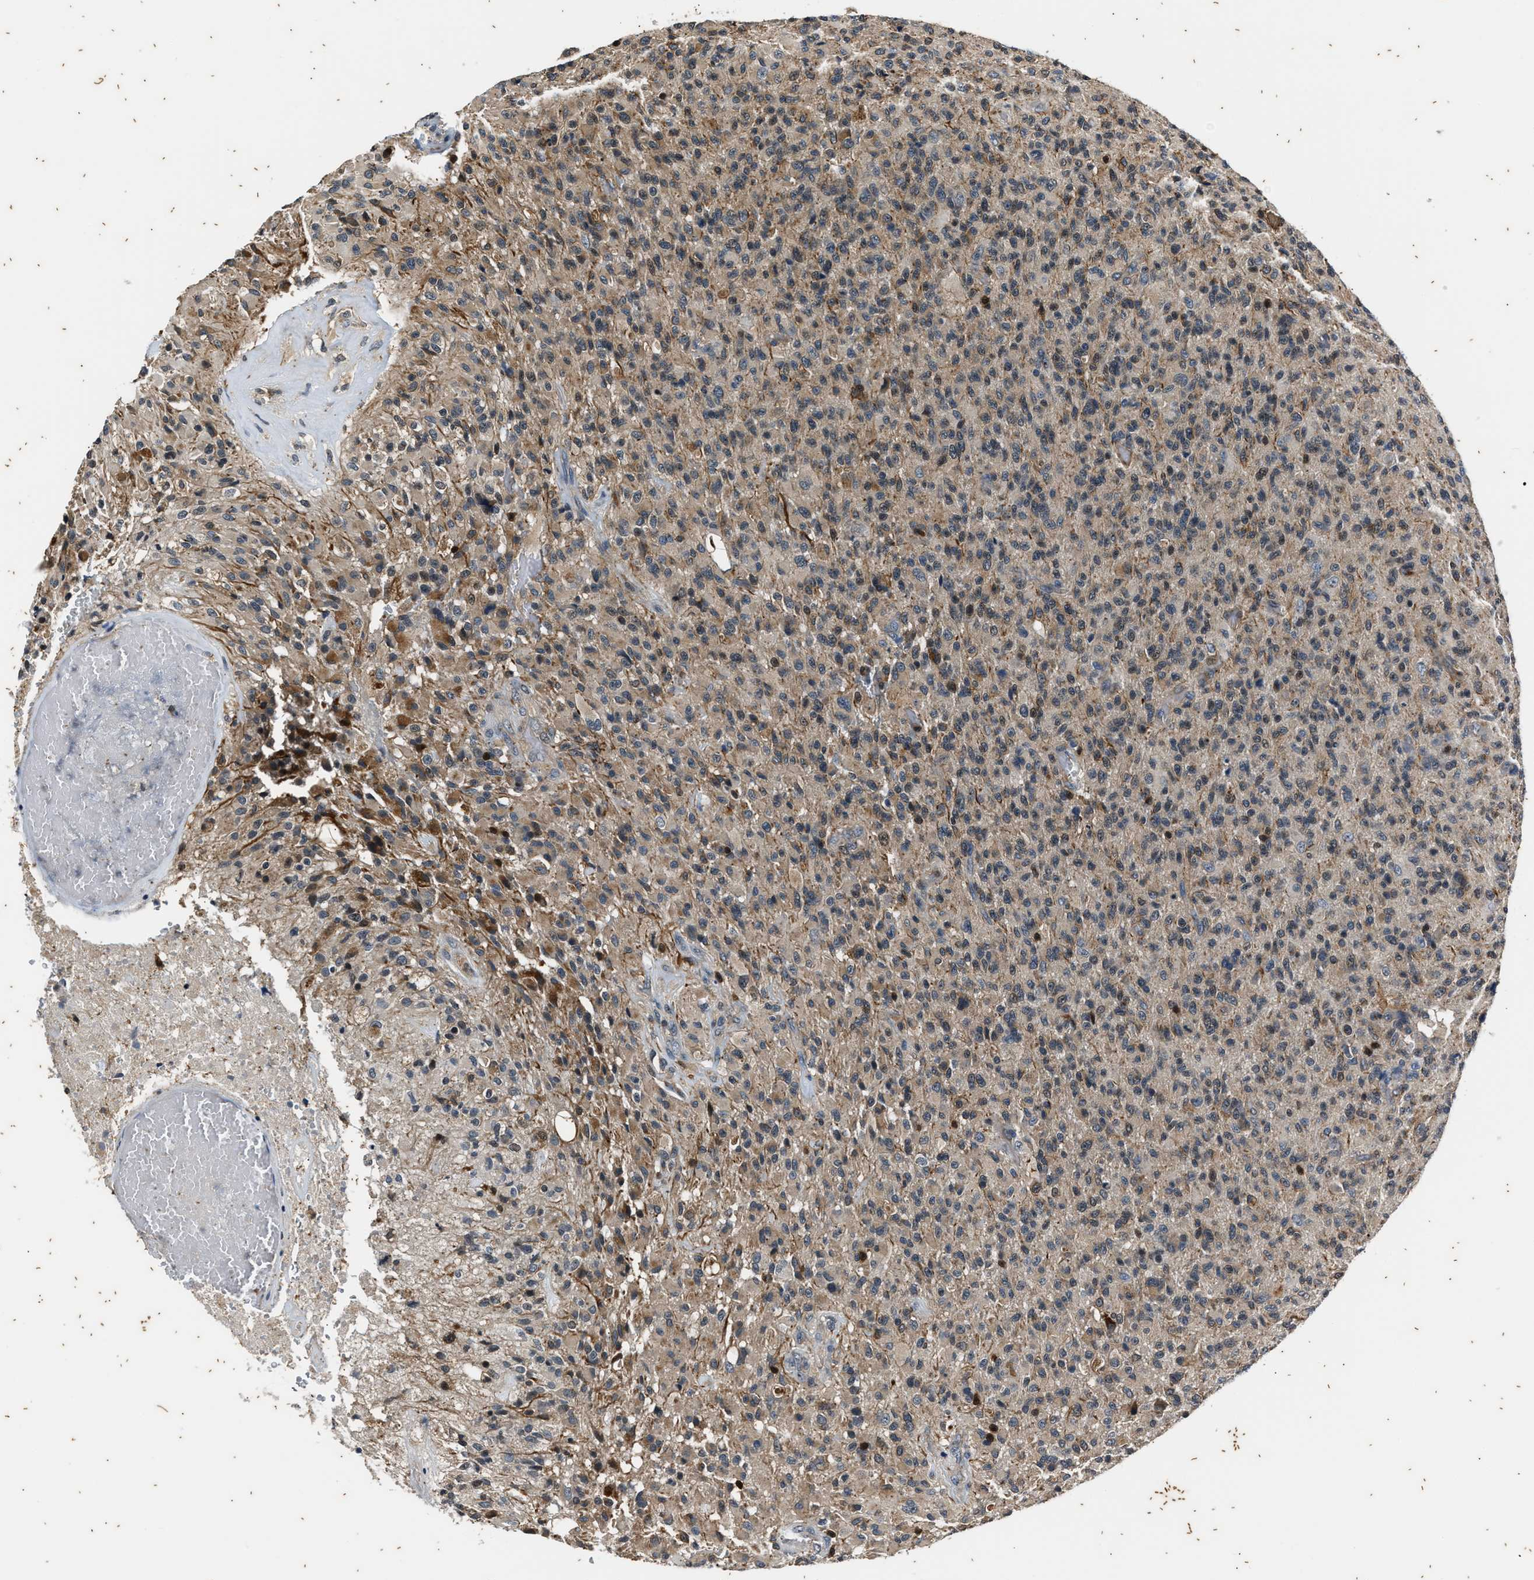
{"staining": {"intensity": "weak", "quantity": ">75%", "location": "cytoplasmic/membranous"}, "tissue": "glioma", "cell_type": "Tumor cells", "image_type": "cancer", "snomed": [{"axis": "morphology", "description": "Glioma, malignant, High grade"}, {"axis": "topography", "description": "Brain"}], "caption": "IHC of human glioma exhibits low levels of weak cytoplasmic/membranous expression in about >75% of tumor cells.", "gene": "PTPN7", "patient": {"sex": "male", "age": 71}}